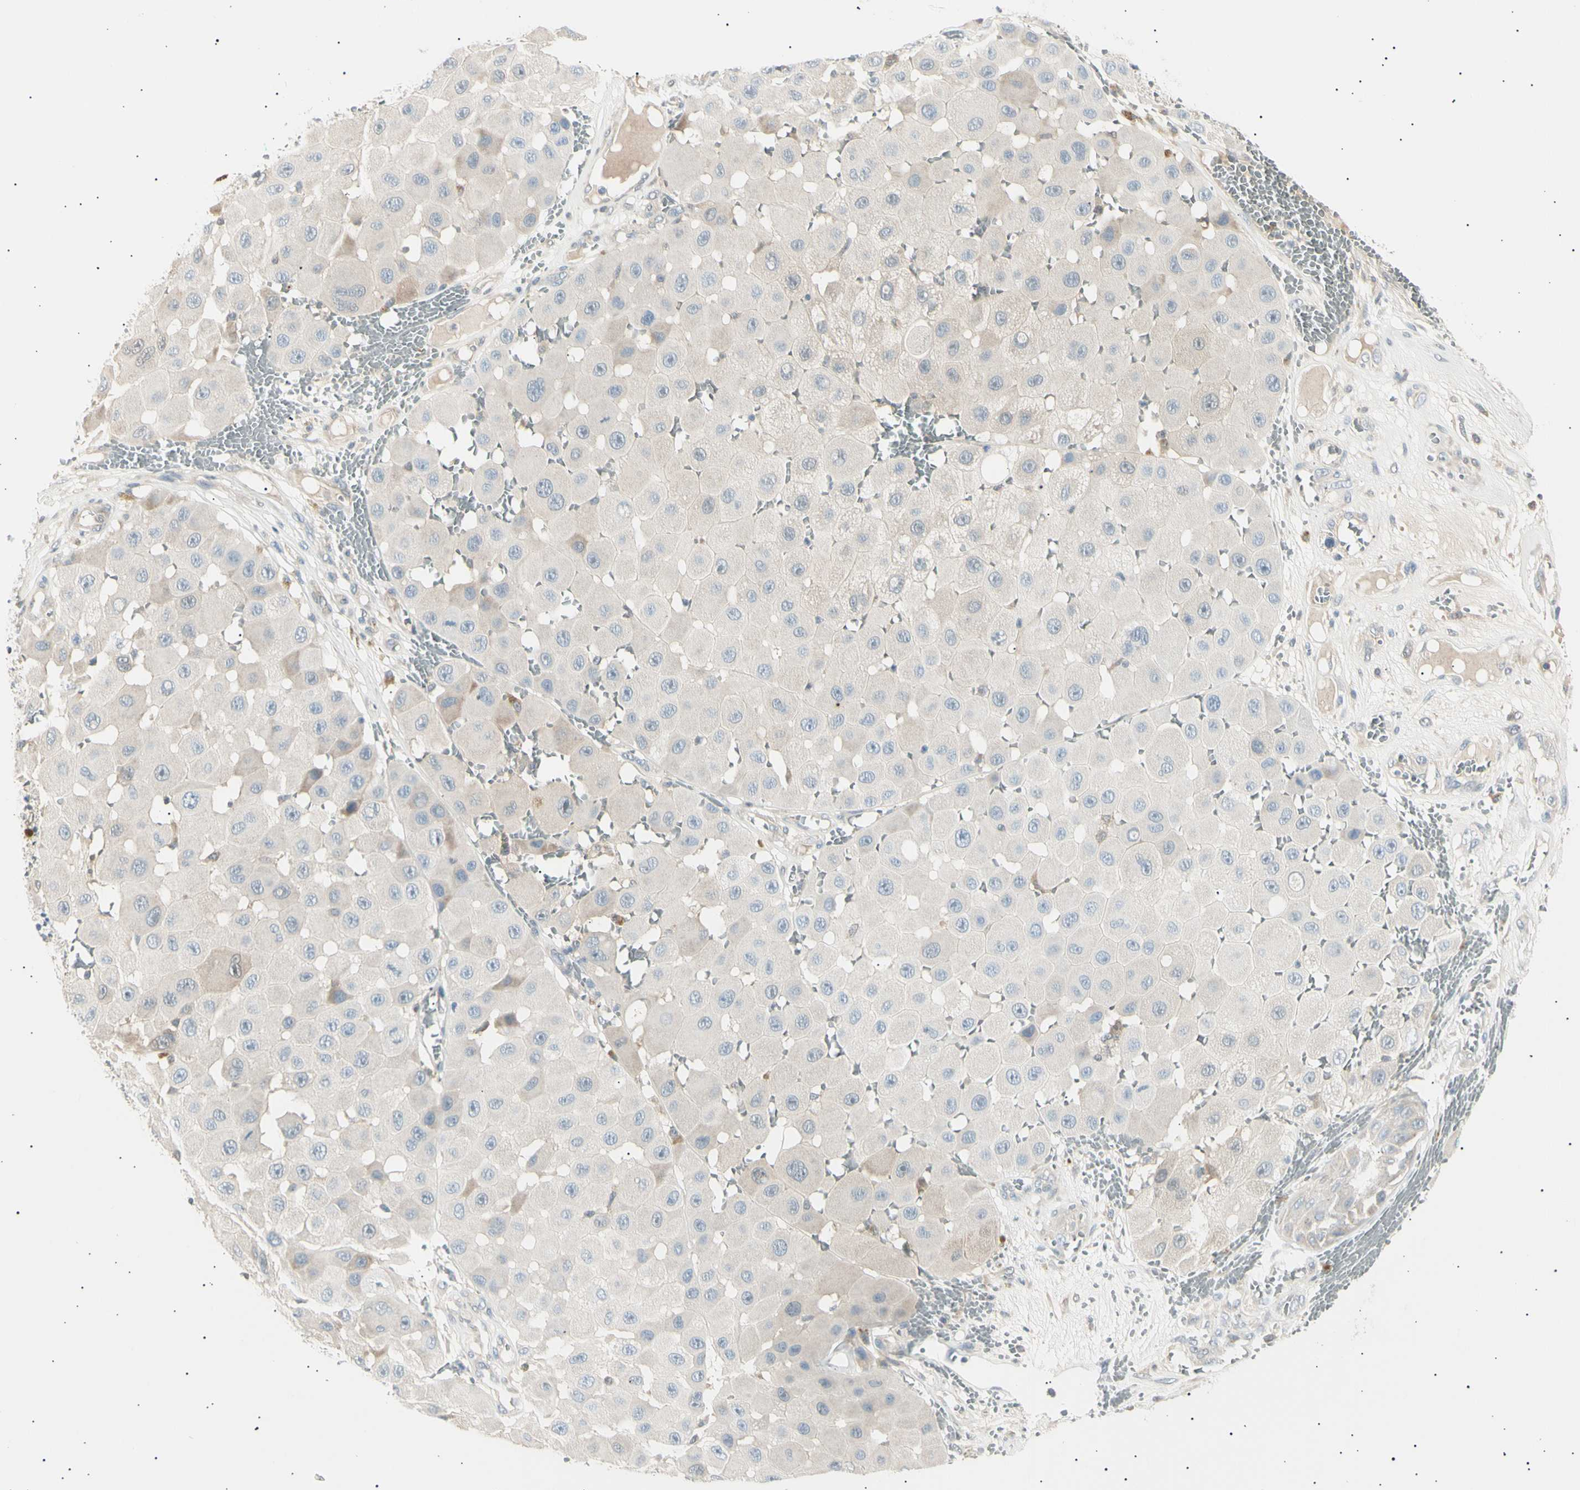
{"staining": {"intensity": "negative", "quantity": "none", "location": "none"}, "tissue": "melanoma", "cell_type": "Tumor cells", "image_type": "cancer", "snomed": [{"axis": "morphology", "description": "Malignant melanoma, NOS"}, {"axis": "topography", "description": "Skin"}], "caption": "The micrograph displays no significant staining in tumor cells of malignant melanoma. Brightfield microscopy of IHC stained with DAB (3,3'-diaminobenzidine) (brown) and hematoxylin (blue), captured at high magnification.", "gene": "LHPP", "patient": {"sex": "female", "age": 81}}